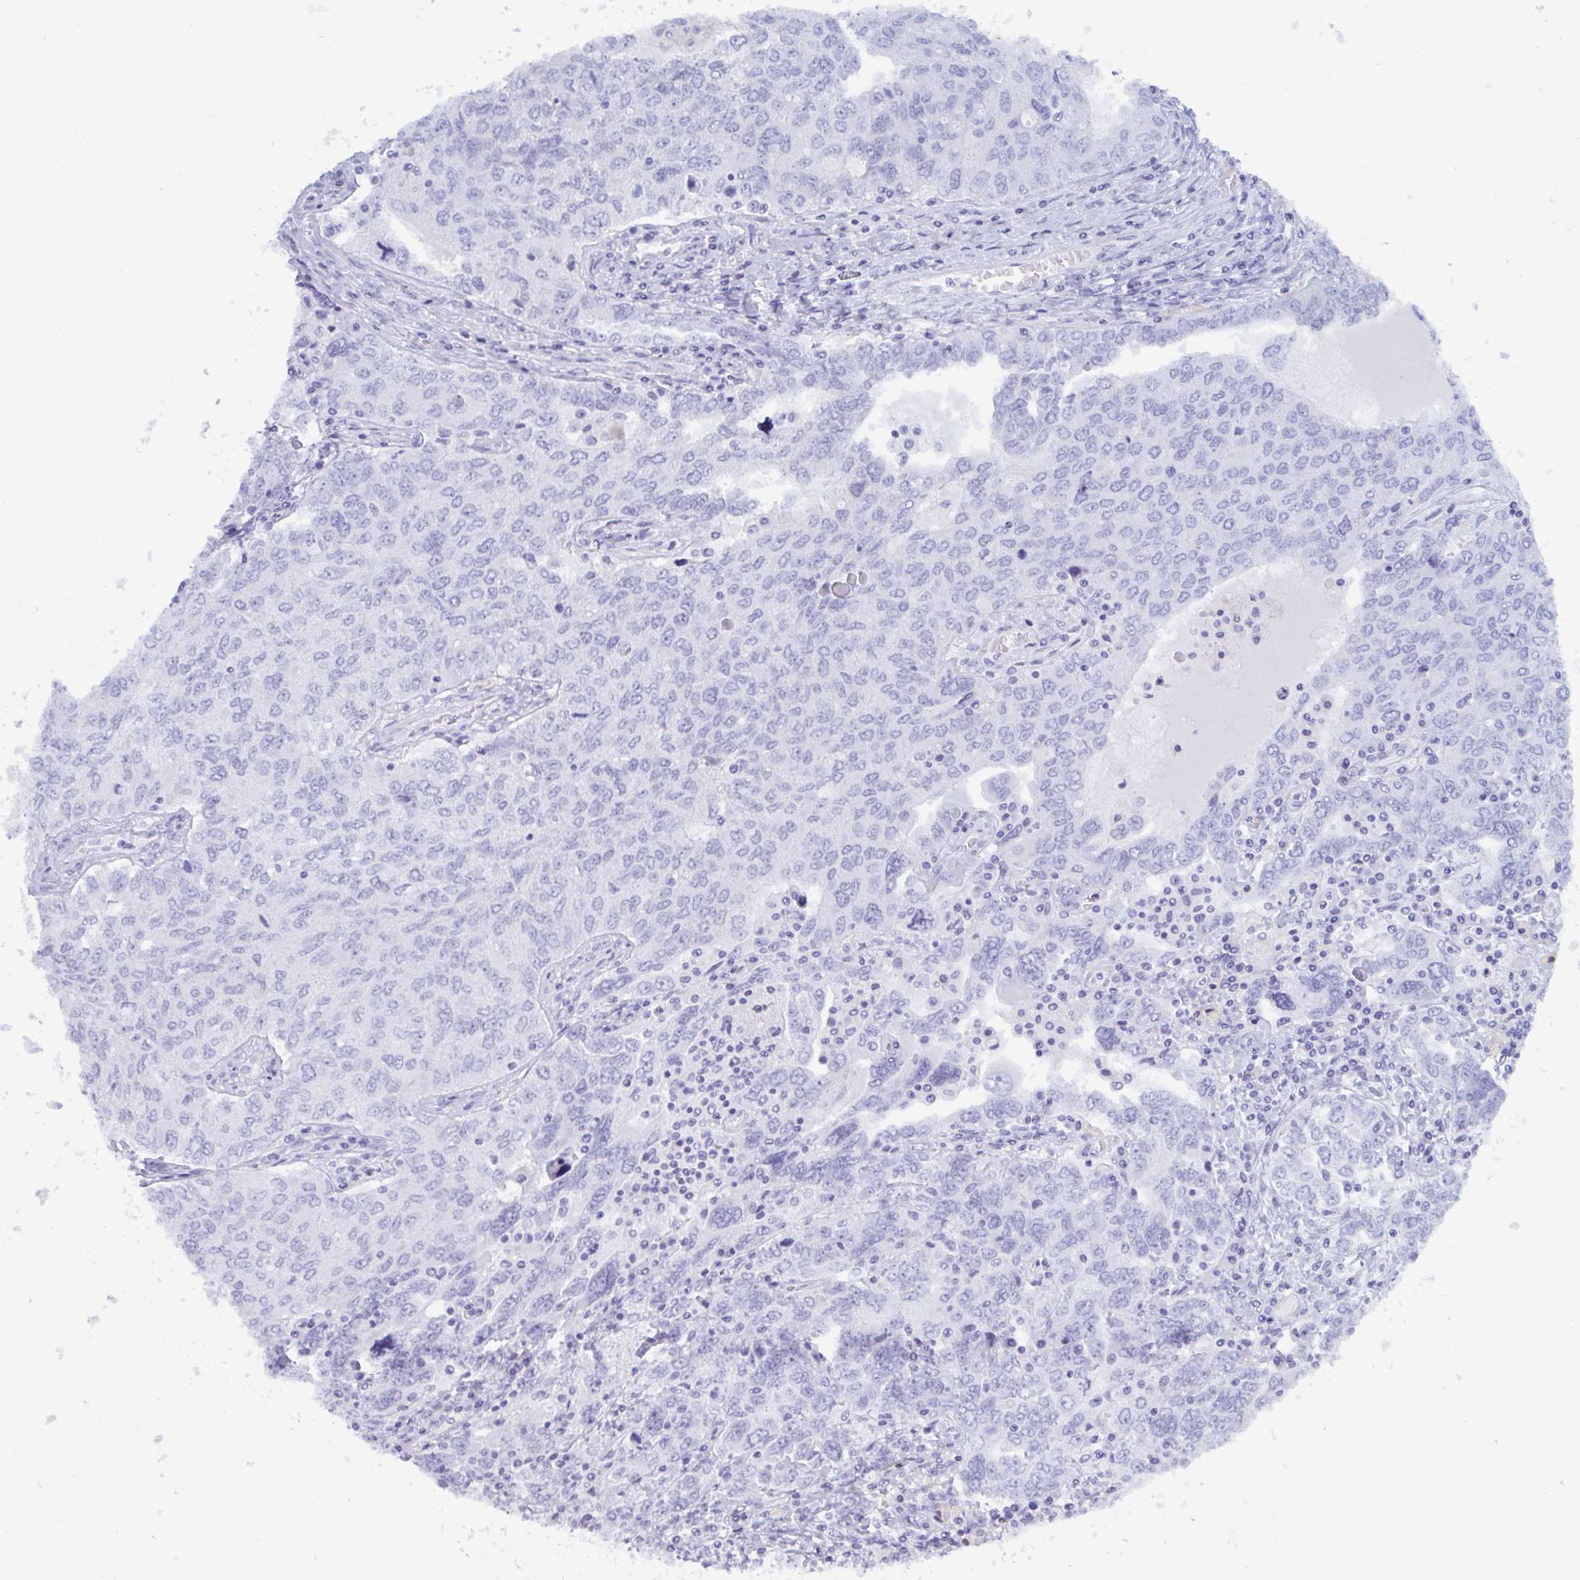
{"staining": {"intensity": "negative", "quantity": "none", "location": "none"}, "tissue": "ovarian cancer", "cell_type": "Tumor cells", "image_type": "cancer", "snomed": [{"axis": "morphology", "description": "Carcinoma, endometroid"}, {"axis": "topography", "description": "Ovary"}], "caption": "Tumor cells show no significant staining in ovarian cancer.", "gene": "MRGPRG", "patient": {"sex": "female", "age": 62}}